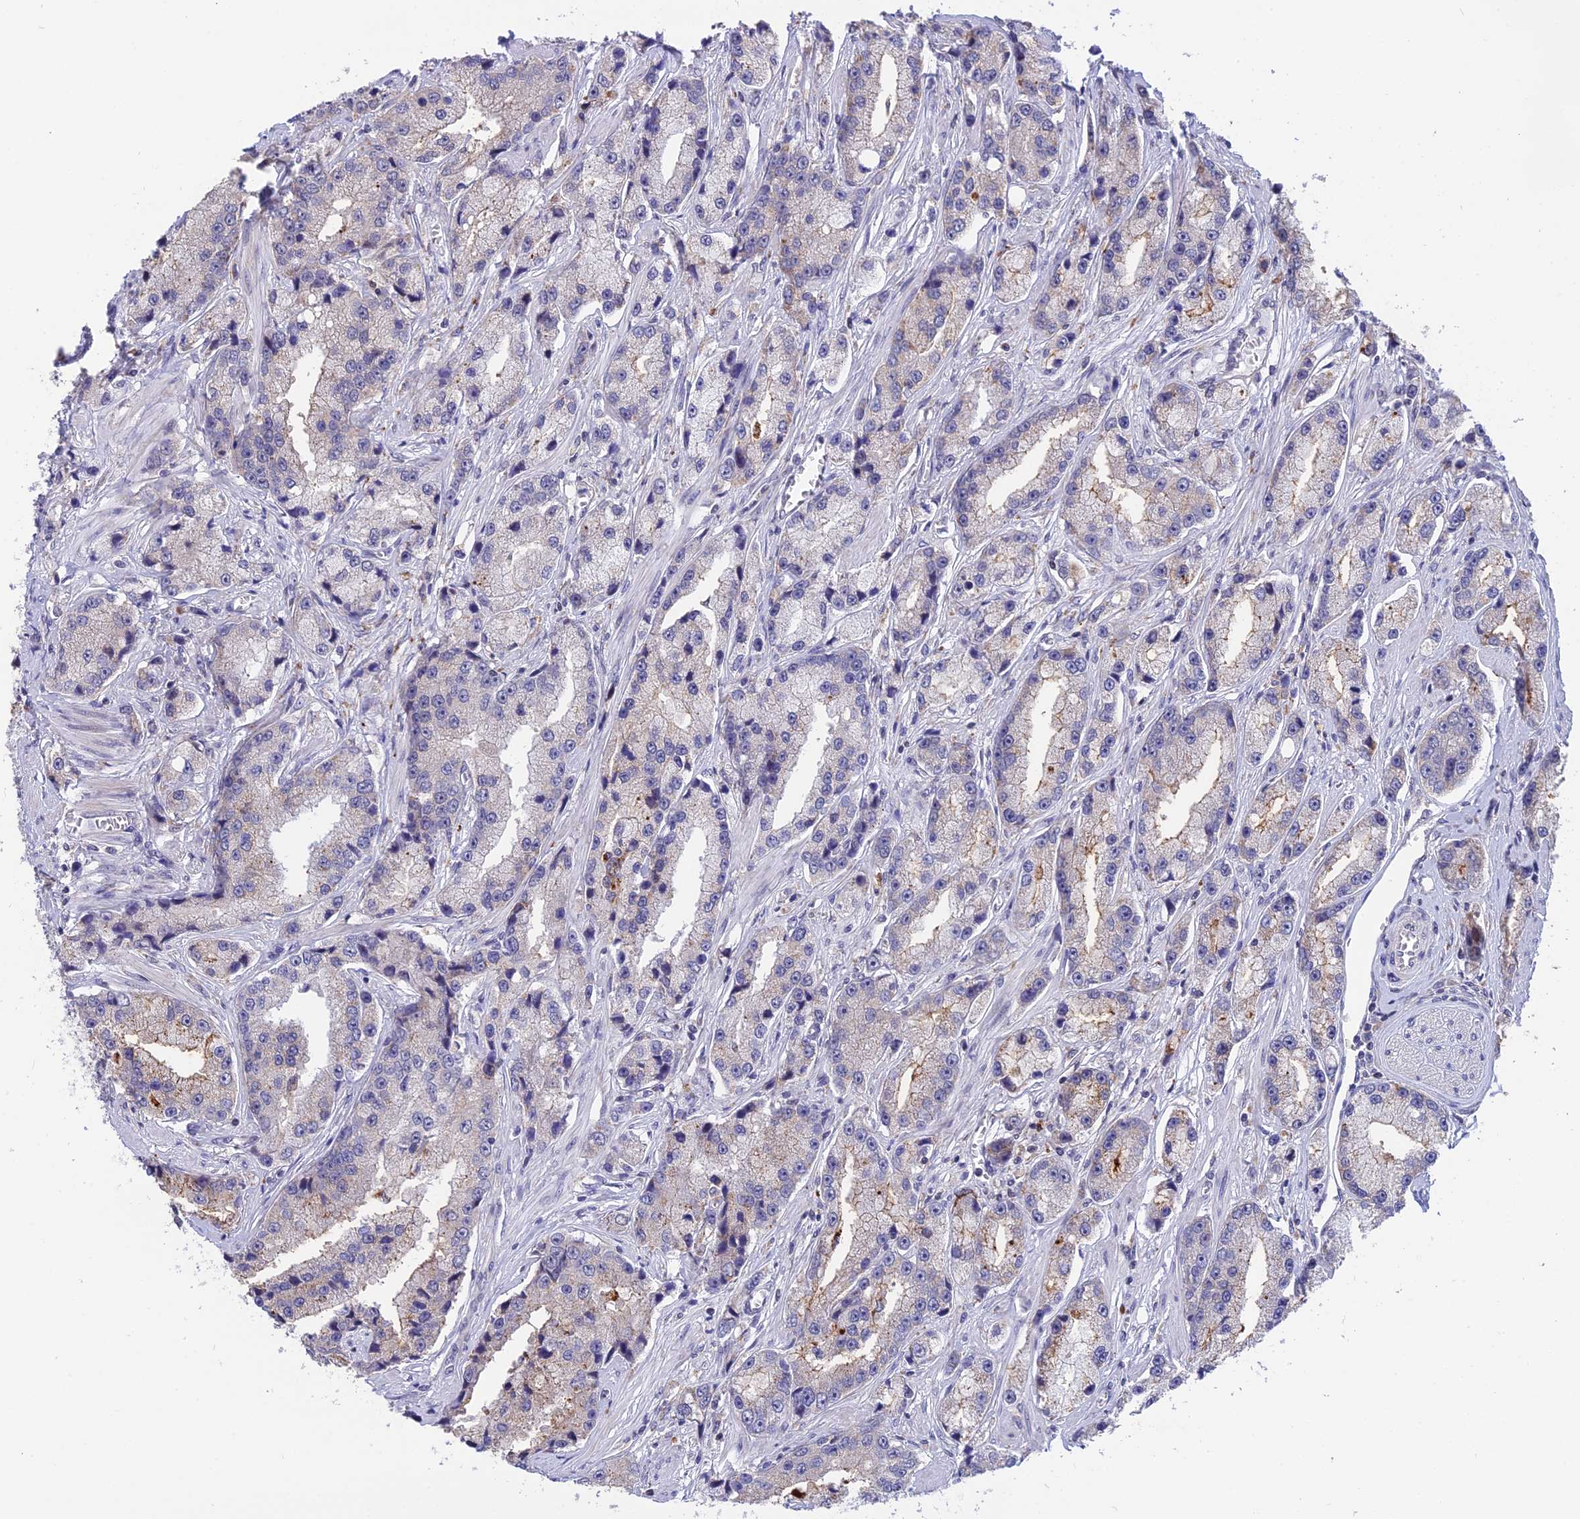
{"staining": {"intensity": "weak", "quantity": "<25%", "location": "cytoplasmic/membranous"}, "tissue": "prostate cancer", "cell_type": "Tumor cells", "image_type": "cancer", "snomed": [{"axis": "morphology", "description": "Adenocarcinoma, High grade"}, {"axis": "topography", "description": "Prostate"}], "caption": "DAB immunohistochemical staining of human prostate adenocarcinoma (high-grade) demonstrates no significant positivity in tumor cells.", "gene": "KCTD14", "patient": {"sex": "male", "age": 74}}